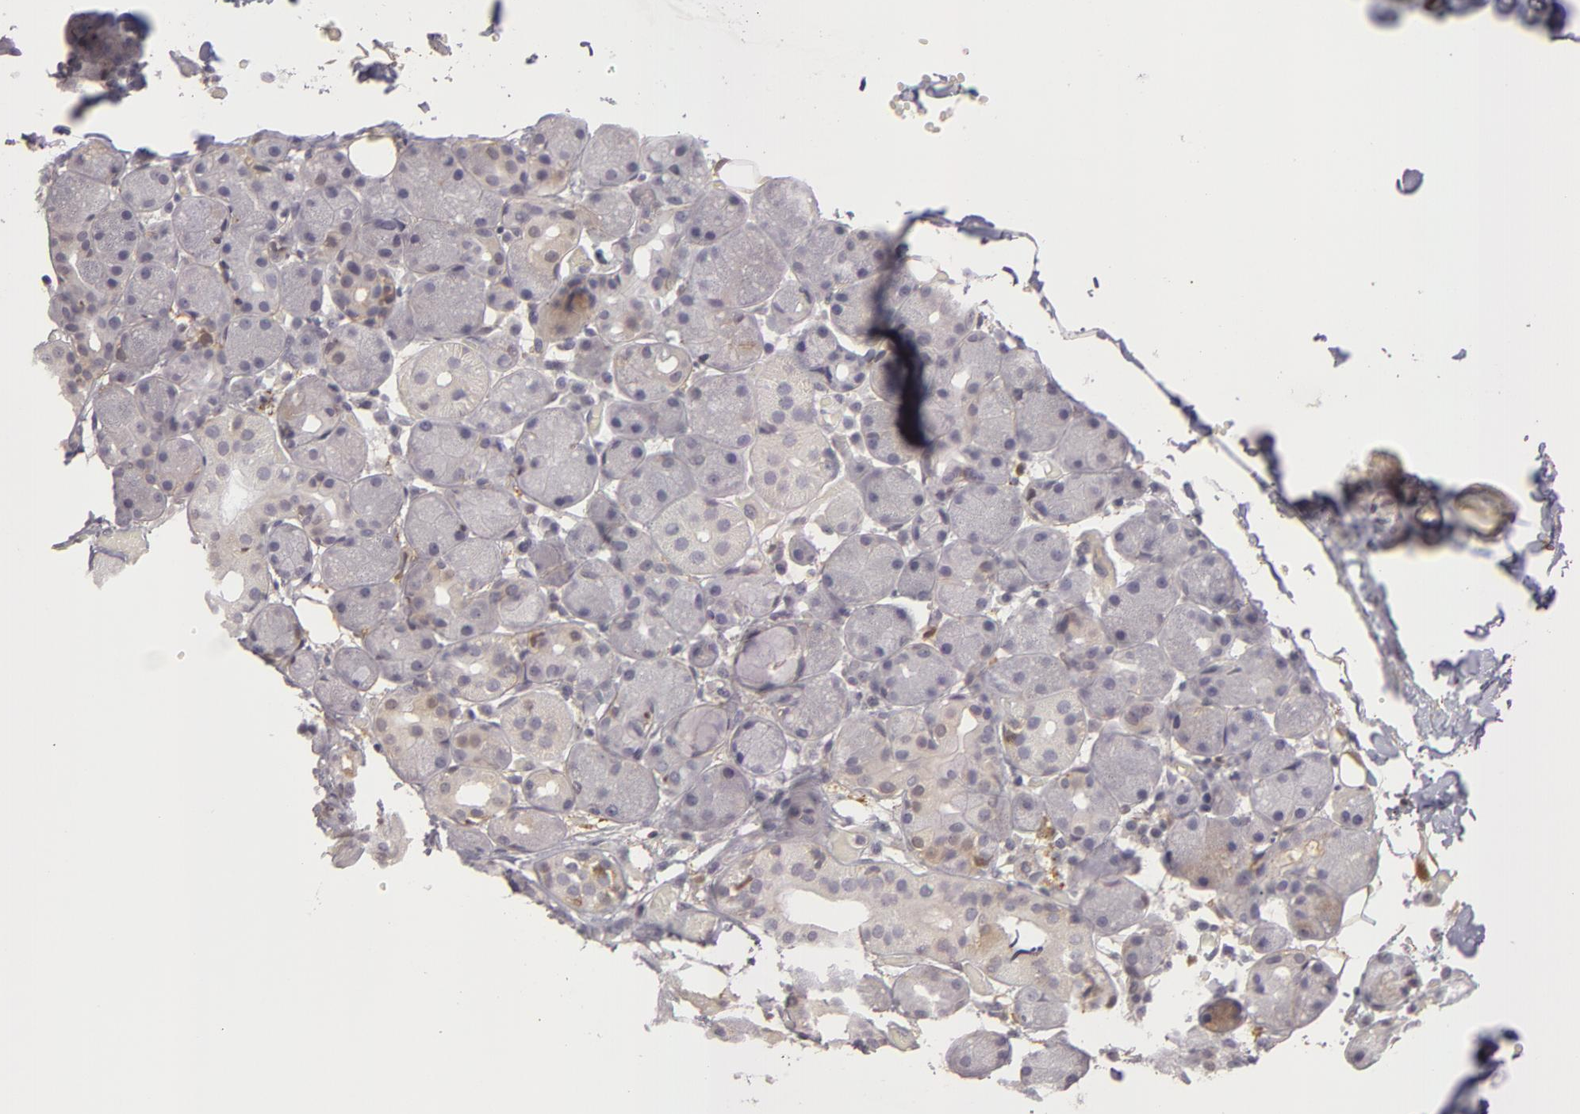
{"staining": {"intensity": "negative", "quantity": "none", "location": "none"}, "tissue": "salivary gland", "cell_type": "Glandular cells", "image_type": "normal", "snomed": [{"axis": "morphology", "description": "Normal tissue, NOS"}, {"axis": "topography", "description": "Salivary gland"}], "caption": "Glandular cells show no significant staining in unremarkable salivary gland.", "gene": "GNPDA1", "patient": {"sex": "female", "age": 55}}